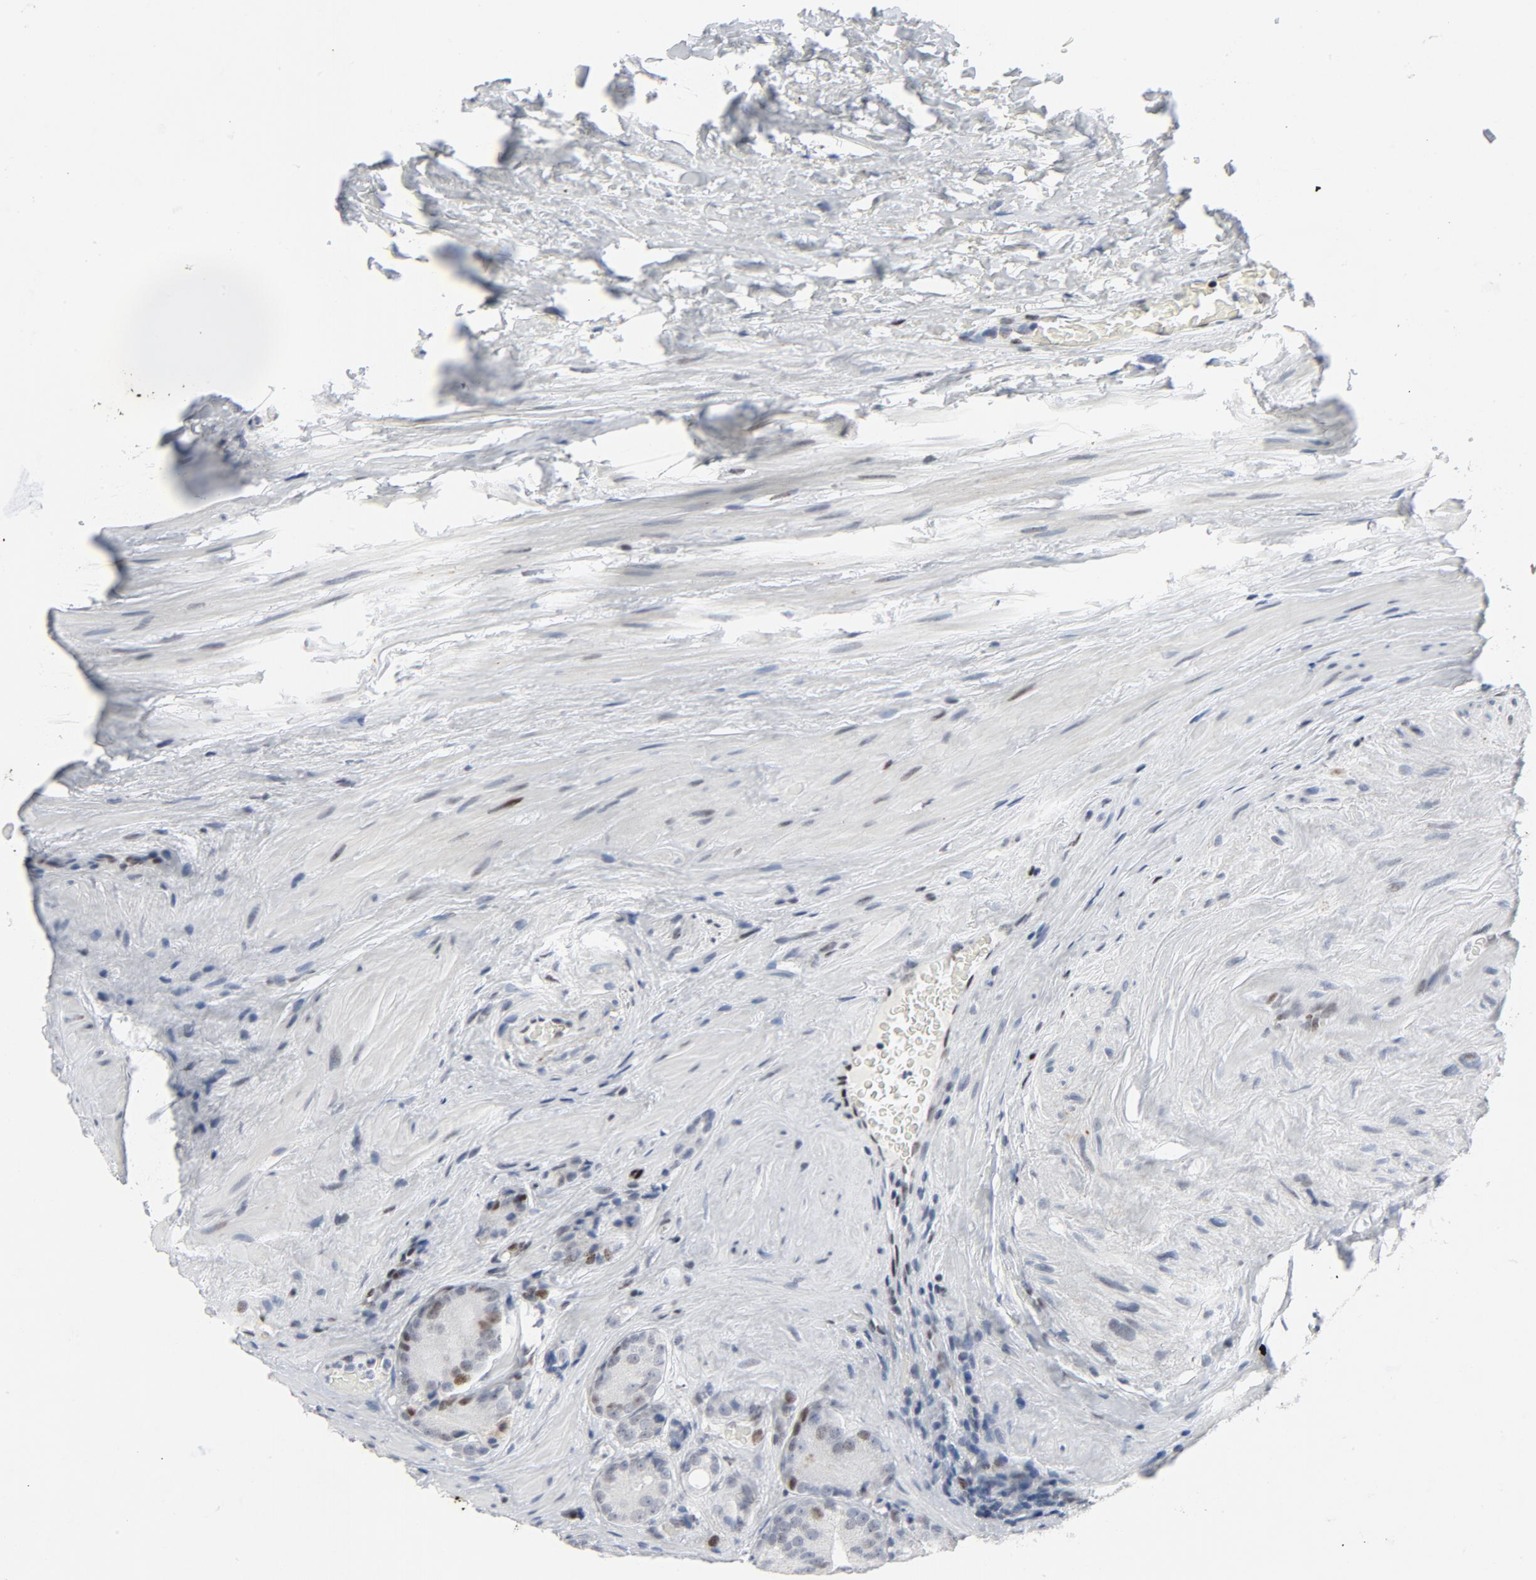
{"staining": {"intensity": "moderate", "quantity": "<25%", "location": "nuclear"}, "tissue": "prostate cancer", "cell_type": "Tumor cells", "image_type": "cancer", "snomed": [{"axis": "morphology", "description": "Adenocarcinoma, High grade"}, {"axis": "topography", "description": "Prostate"}], "caption": "The micrograph shows staining of prostate high-grade adenocarcinoma, revealing moderate nuclear protein expression (brown color) within tumor cells.", "gene": "POLD1", "patient": {"sex": "male", "age": 70}}